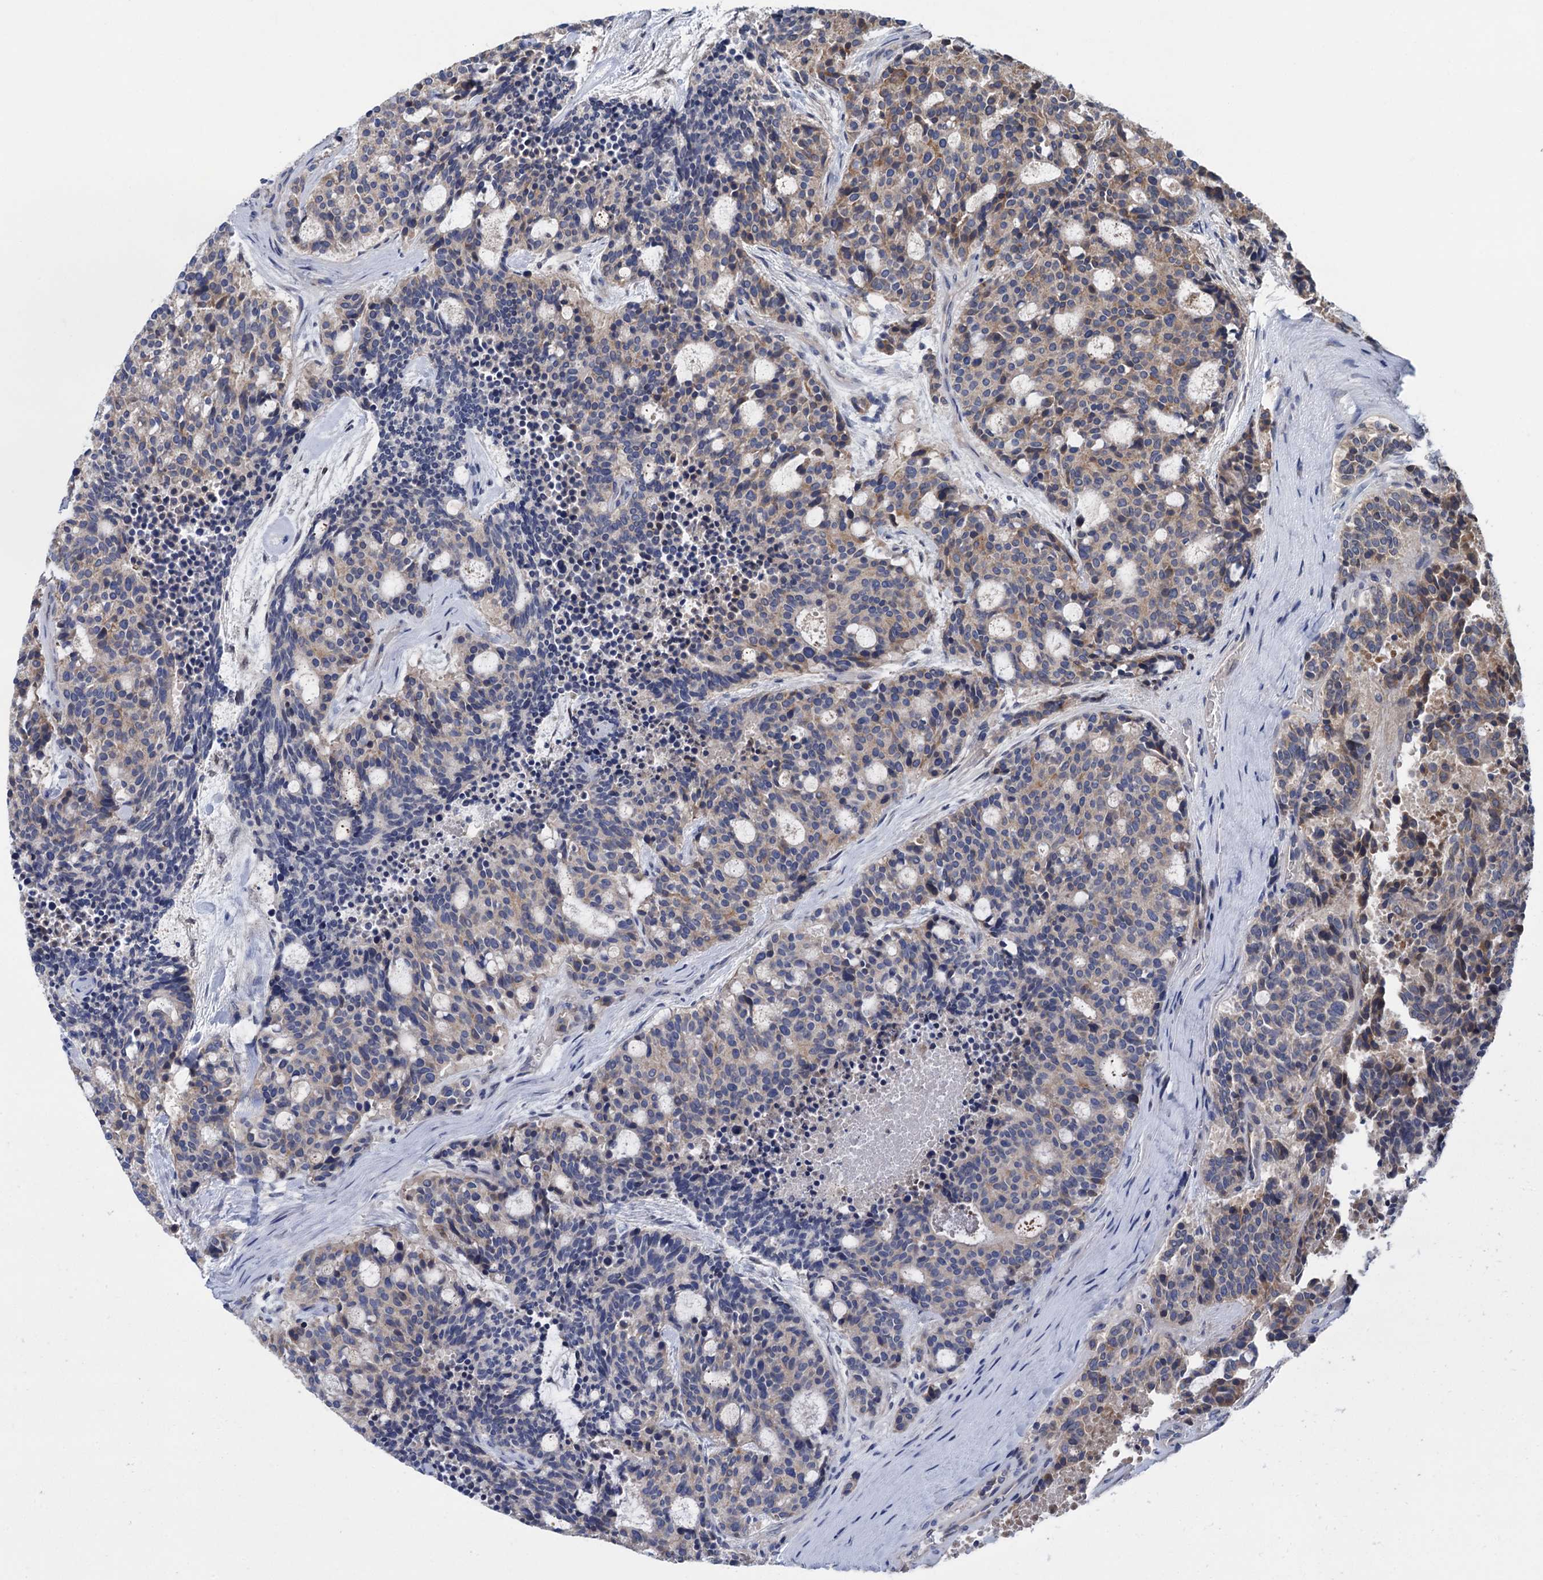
{"staining": {"intensity": "weak", "quantity": "25%-75%", "location": "cytoplasmic/membranous"}, "tissue": "carcinoid", "cell_type": "Tumor cells", "image_type": "cancer", "snomed": [{"axis": "morphology", "description": "Carcinoid, malignant, NOS"}, {"axis": "topography", "description": "Pancreas"}], "caption": "A brown stain shows weak cytoplasmic/membranous staining of a protein in carcinoid tumor cells.", "gene": "CTU2", "patient": {"sex": "female", "age": 54}}